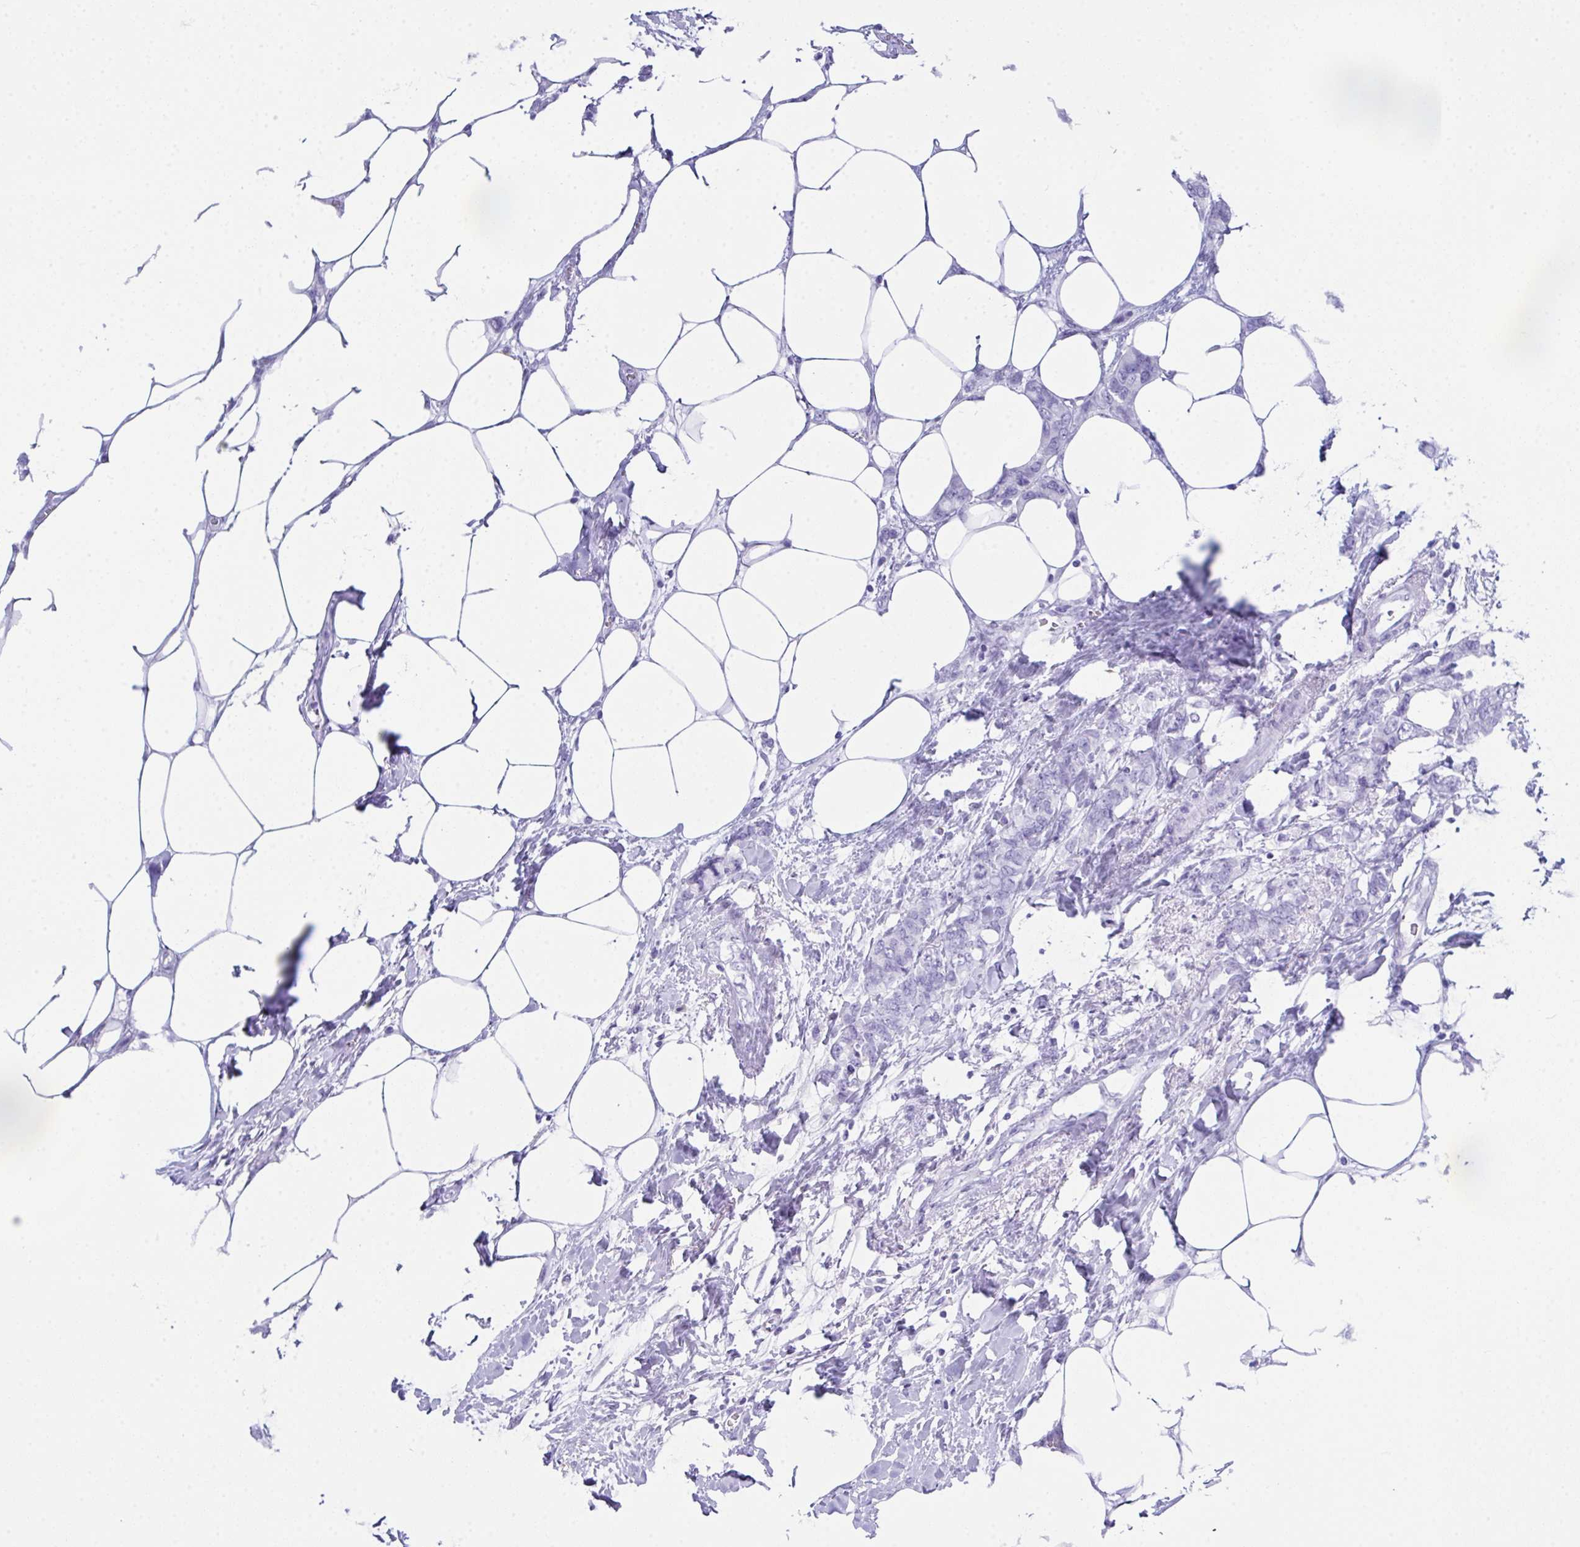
{"staining": {"intensity": "negative", "quantity": "none", "location": "none"}, "tissue": "breast cancer", "cell_type": "Tumor cells", "image_type": "cancer", "snomed": [{"axis": "morphology", "description": "Lobular carcinoma"}, {"axis": "topography", "description": "Breast"}], "caption": "There is no significant expression in tumor cells of breast lobular carcinoma.", "gene": "LGALS4", "patient": {"sex": "female", "age": 91}}